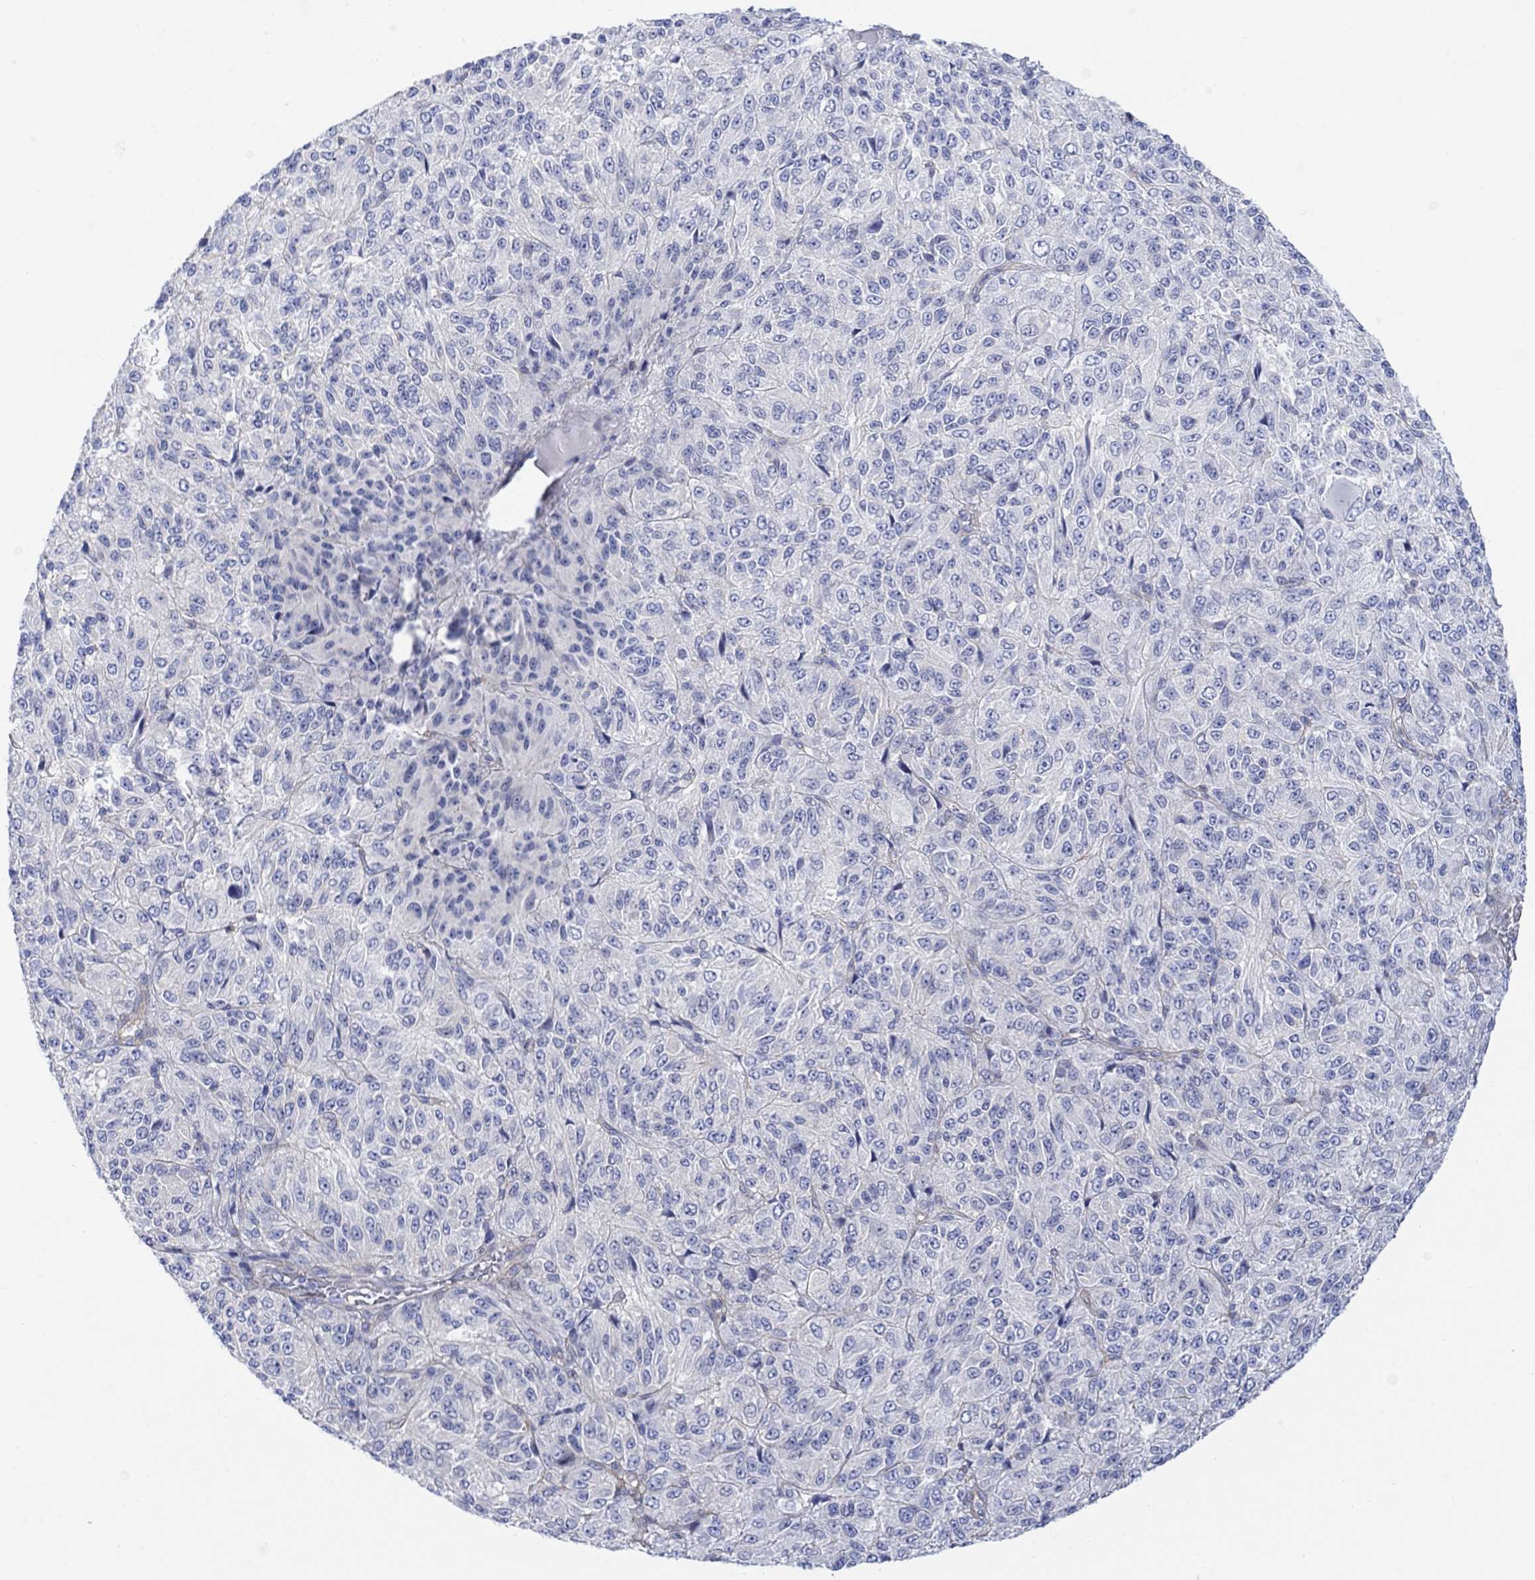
{"staining": {"intensity": "negative", "quantity": "none", "location": "none"}, "tissue": "melanoma", "cell_type": "Tumor cells", "image_type": "cancer", "snomed": [{"axis": "morphology", "description": "Malignant melanoma, Metastatic site"}, {"axis": "topography", "description": "Brain"}], "caption": "Immunohistochemical staining of melanoma shows no significant positivity in tumor cells.", "gene": "TLDC2", "patient": {"sex": "female", "age": 56}}